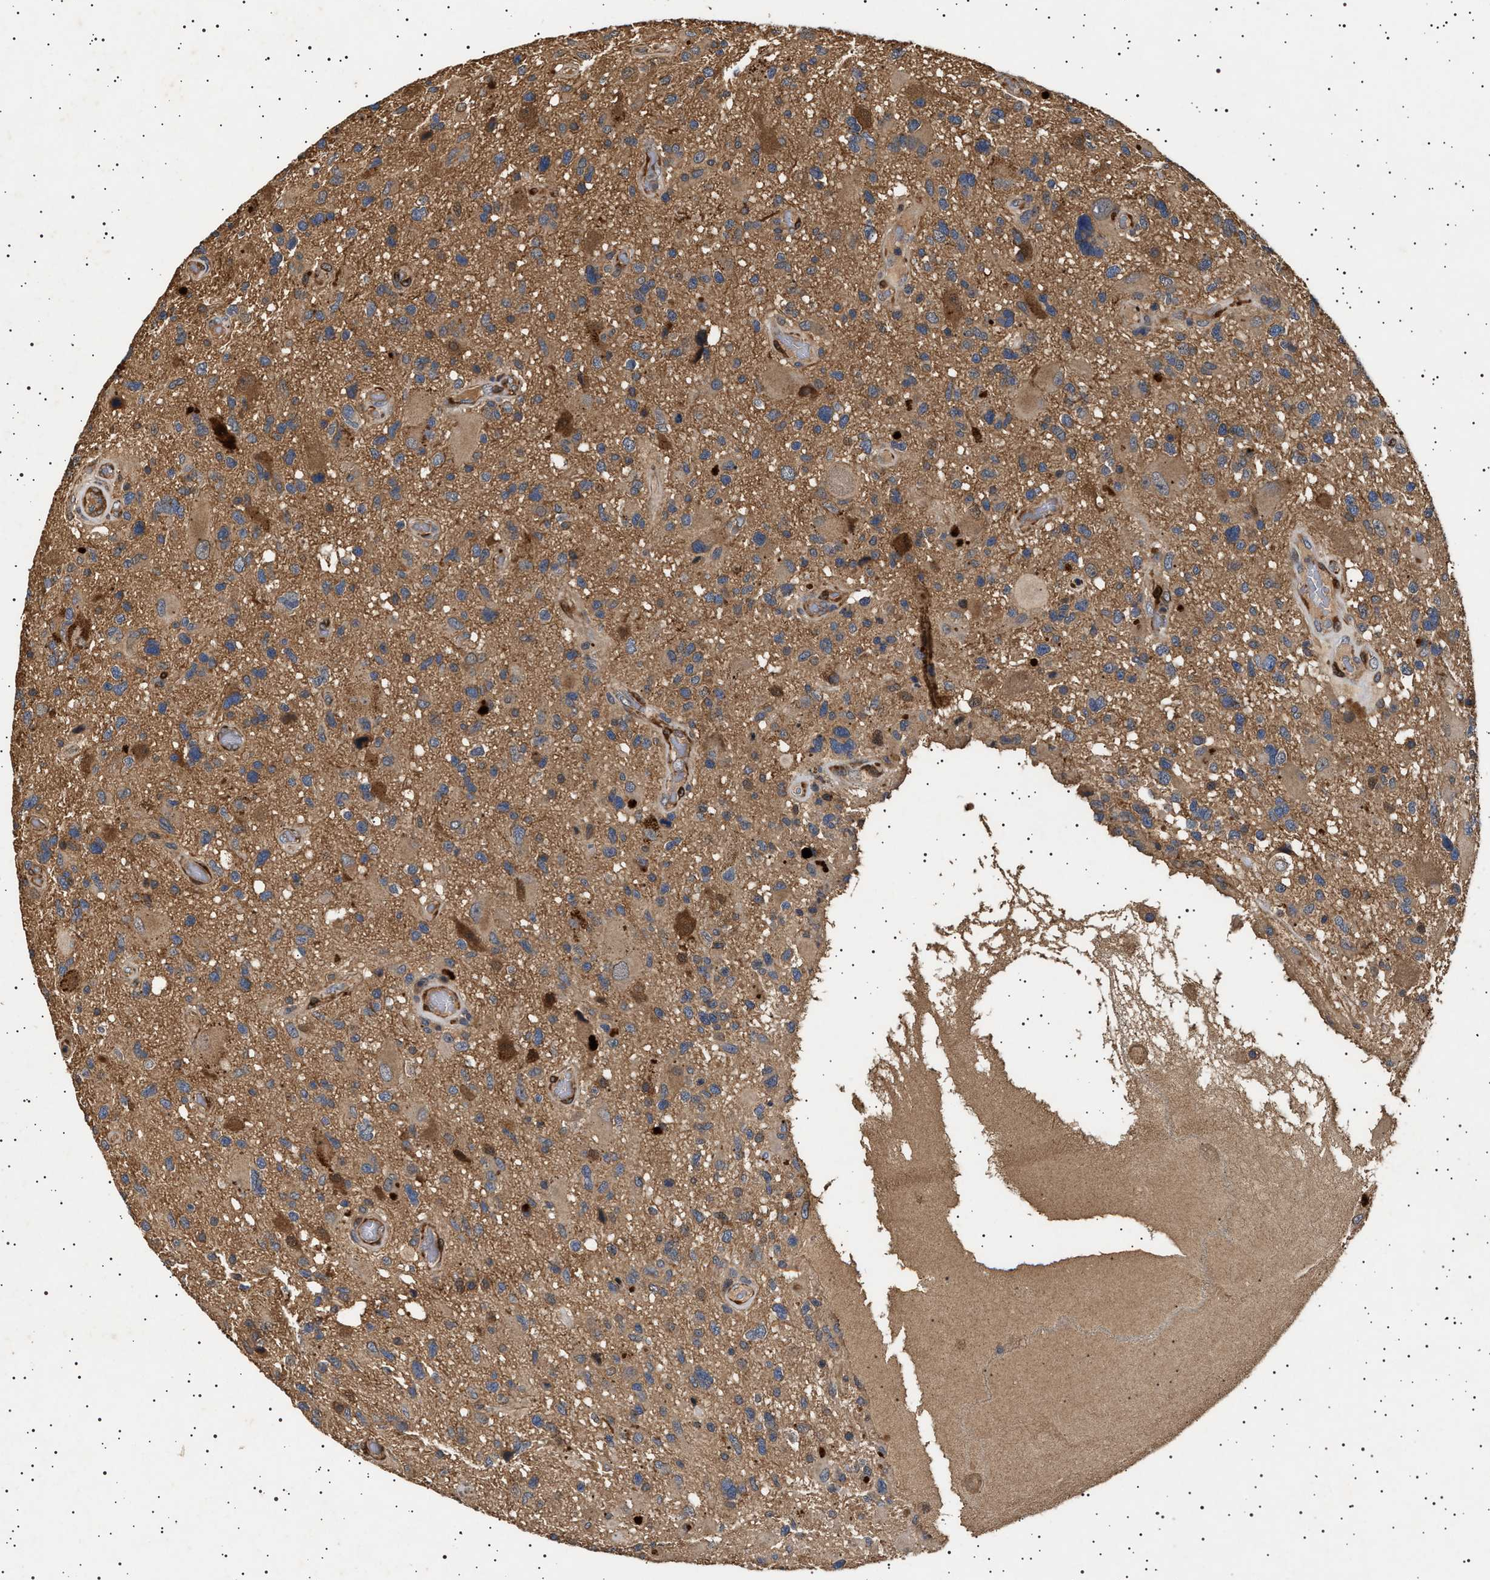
{"staining": {"intensity": "moderate", "quantity": ">75%", "location": "cytoplasmic/membranous"}, "tissue": "glioma", "cell_type": "Tumor cells", "image_type": "cancer", "snomed": [{"axis": "morphology", "description": "Glioma, malignant, High grade"}, {"axis": "topography", "description": "Brain"}], "caption": "IHC histopathology image of glioma stained for a protein (brown), which shows medium levels of moderate cytoplasmic/membranous staining in about >75% of tumor cells.", "gene": "GUCY1B1", "patient": {"sex": "male", "age": 33}}